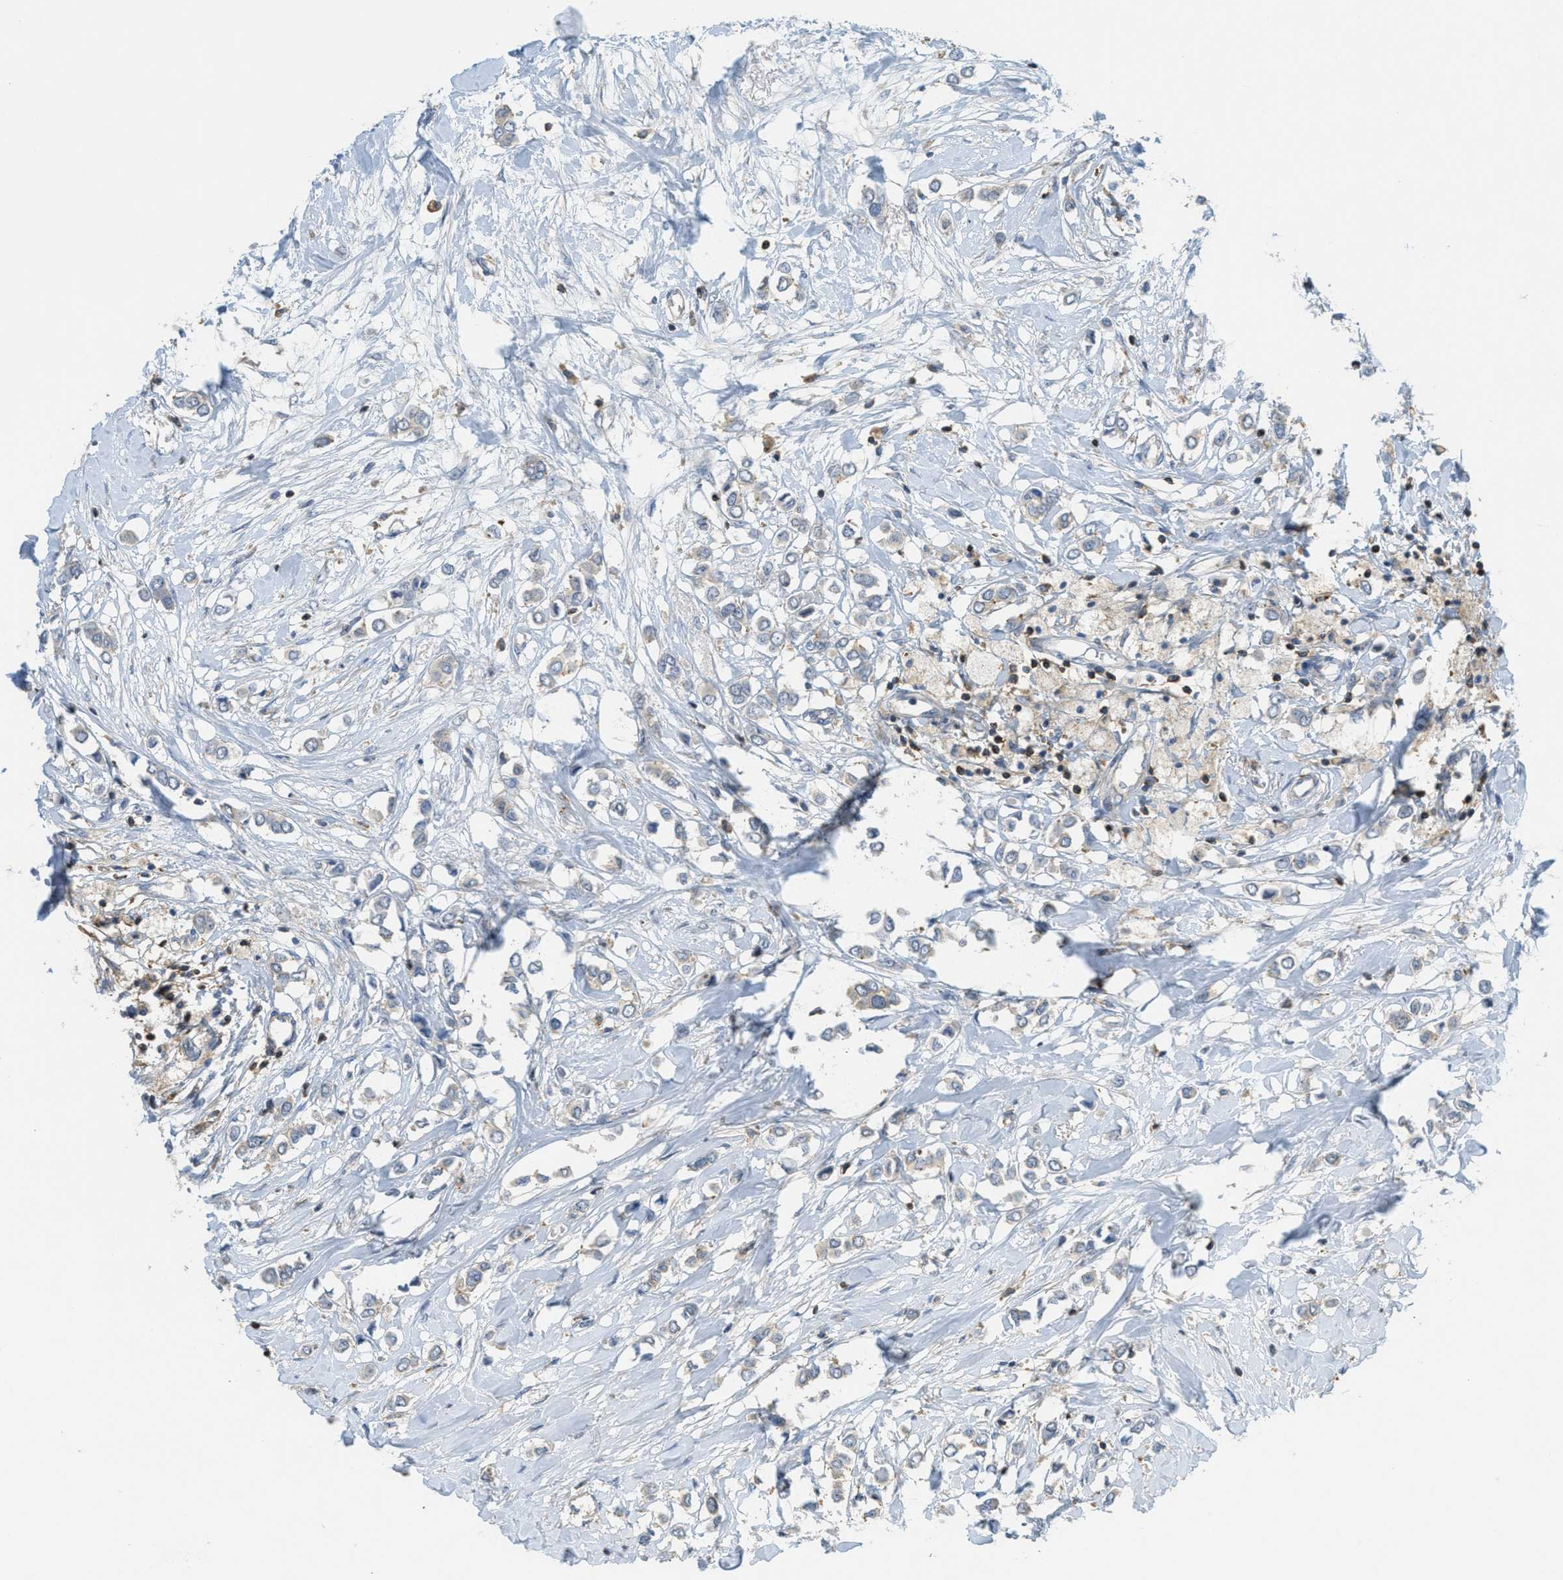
{"staining": {"intensity": "weak", "quantity": "<25%", "location": "cytoplasmic/membranous"}, "tissue": "breast cancer", "cell_type": "Tumor cells", "image_type": "cancer", "snomed": [{"axis": "morphology", "description": "Lobular carcinoma"}, {"axis": "topography", "description": "Breast"}], "caption": "Tumor cells are negative for brown protein staining in lobular carcinoma (breast).", "gene": "GRIK2", "patient": {"sex": "female", "age": 51}}